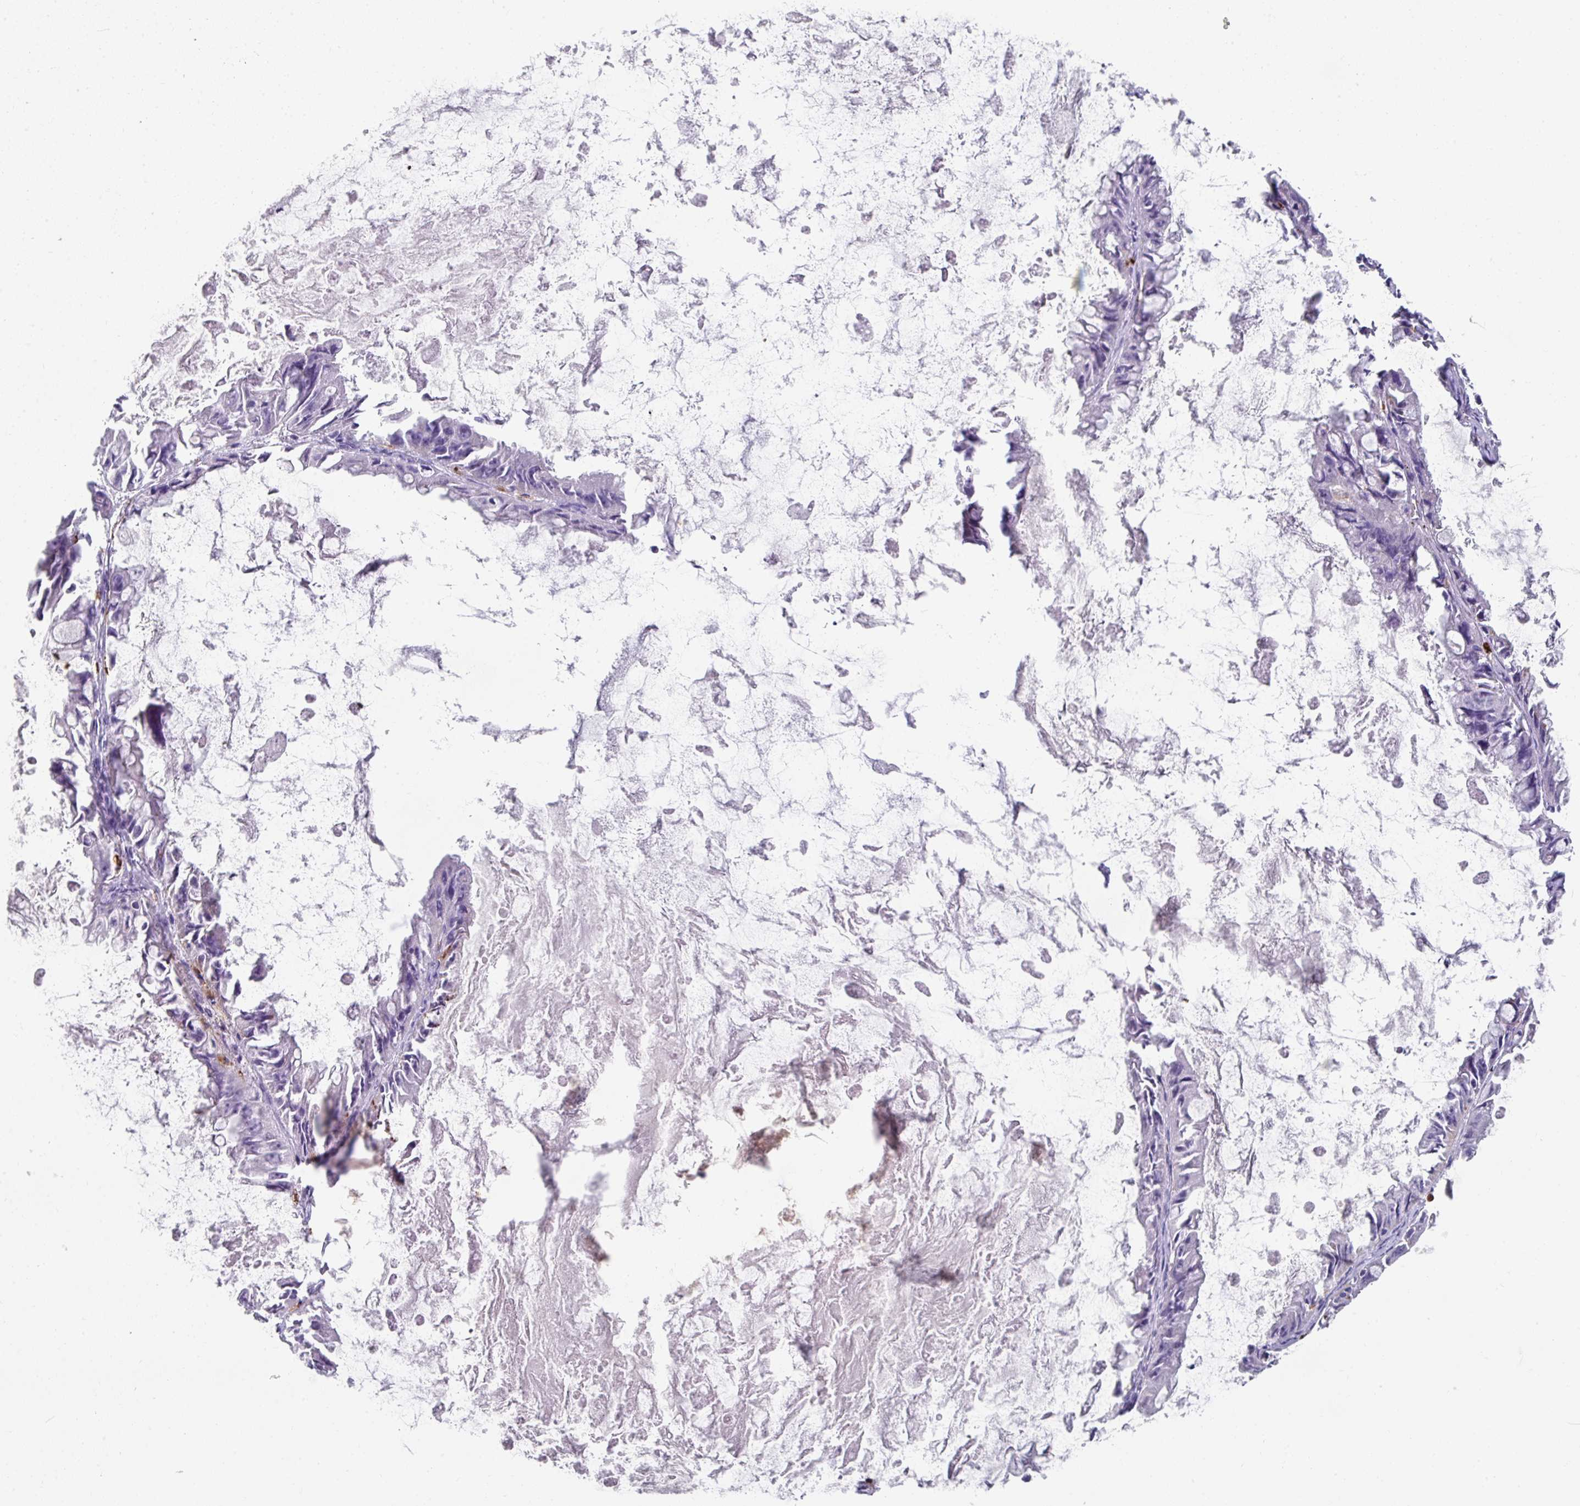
{"staining": {"intensity": "negative", "quantity": "none", "location": "none"}, "tissue": "ovarian cancer", "cell_type": "Tumor cells", "image_type": "cancer", "snomed": [{"axis": "morphology", "description": "Cystadenocarcinoma, mucinous, NOS"}, {"axis": "topography", "description": "Ovary"}], "caption": "High magnification brightfield microscopy of ovarian mucinous cystadenocarcinoma stained with DAB (3,3'-diaminobenzidine) (brown) and counterstained with hematoxylin (blue): tumor cells show no significant staining.", "gene": "CPVL", "patient": {"sex": "female", "age": 61}}